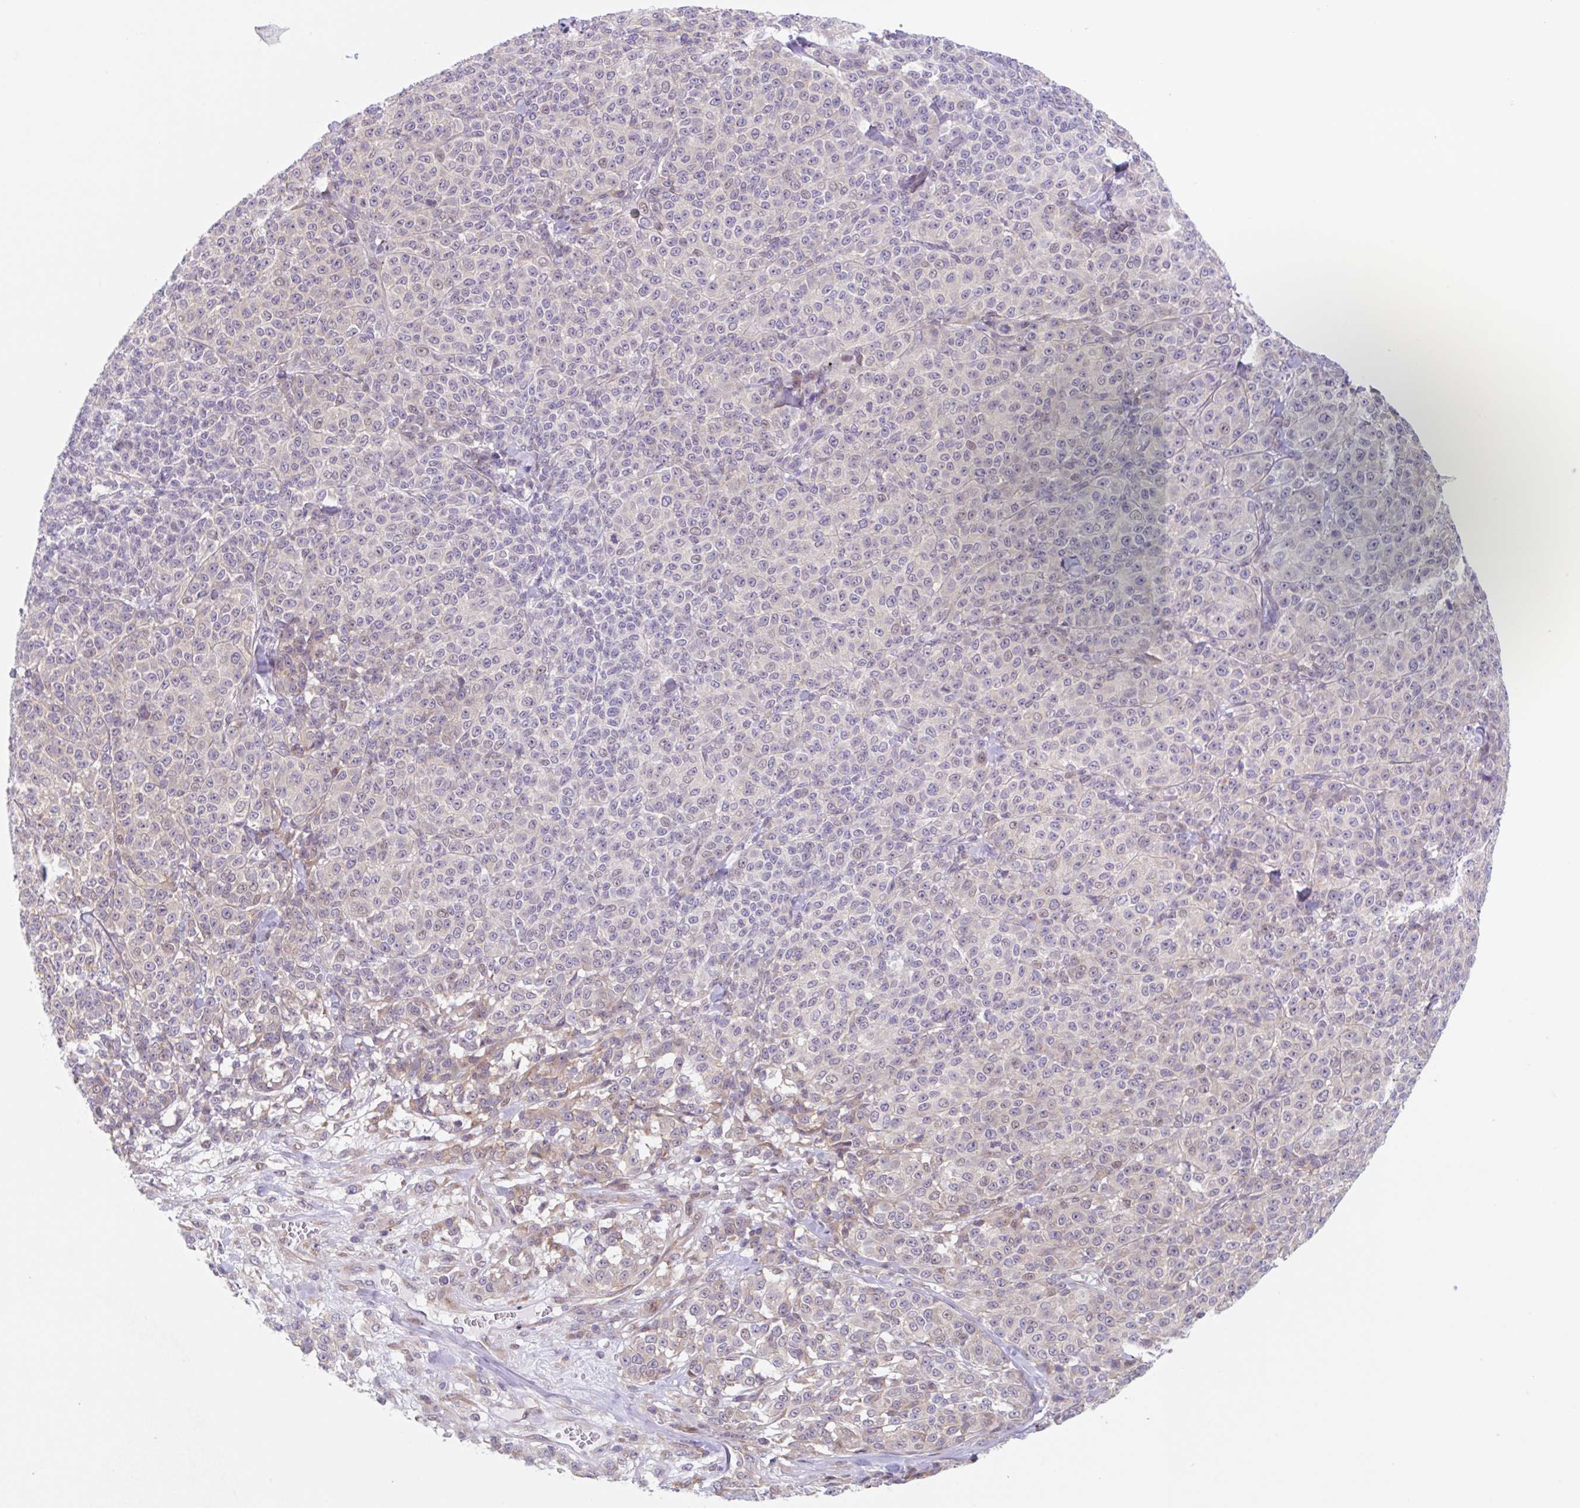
{"staining": {"intensity": "negative", "quantity": "none", "location": "none"}, "tissue": "melanoma", "cell_type": "Tumor cells", "image_type": "cancer", "snomed": [{"axis": "morphology", "description": "Normal tissue, NOS"}, {"axis": "morphology", "description": "Malignant melanoma, NOS"}, {"axis": "topography", "description": "Skin"}], "caption": "Immunohistochemistry (IHC) micrograph of melanoma stained for a protein (brown), which reveals no positivity in tumor cells.", "gene": "TBPL2", "patient": {"sex": "female", "age": 34}}